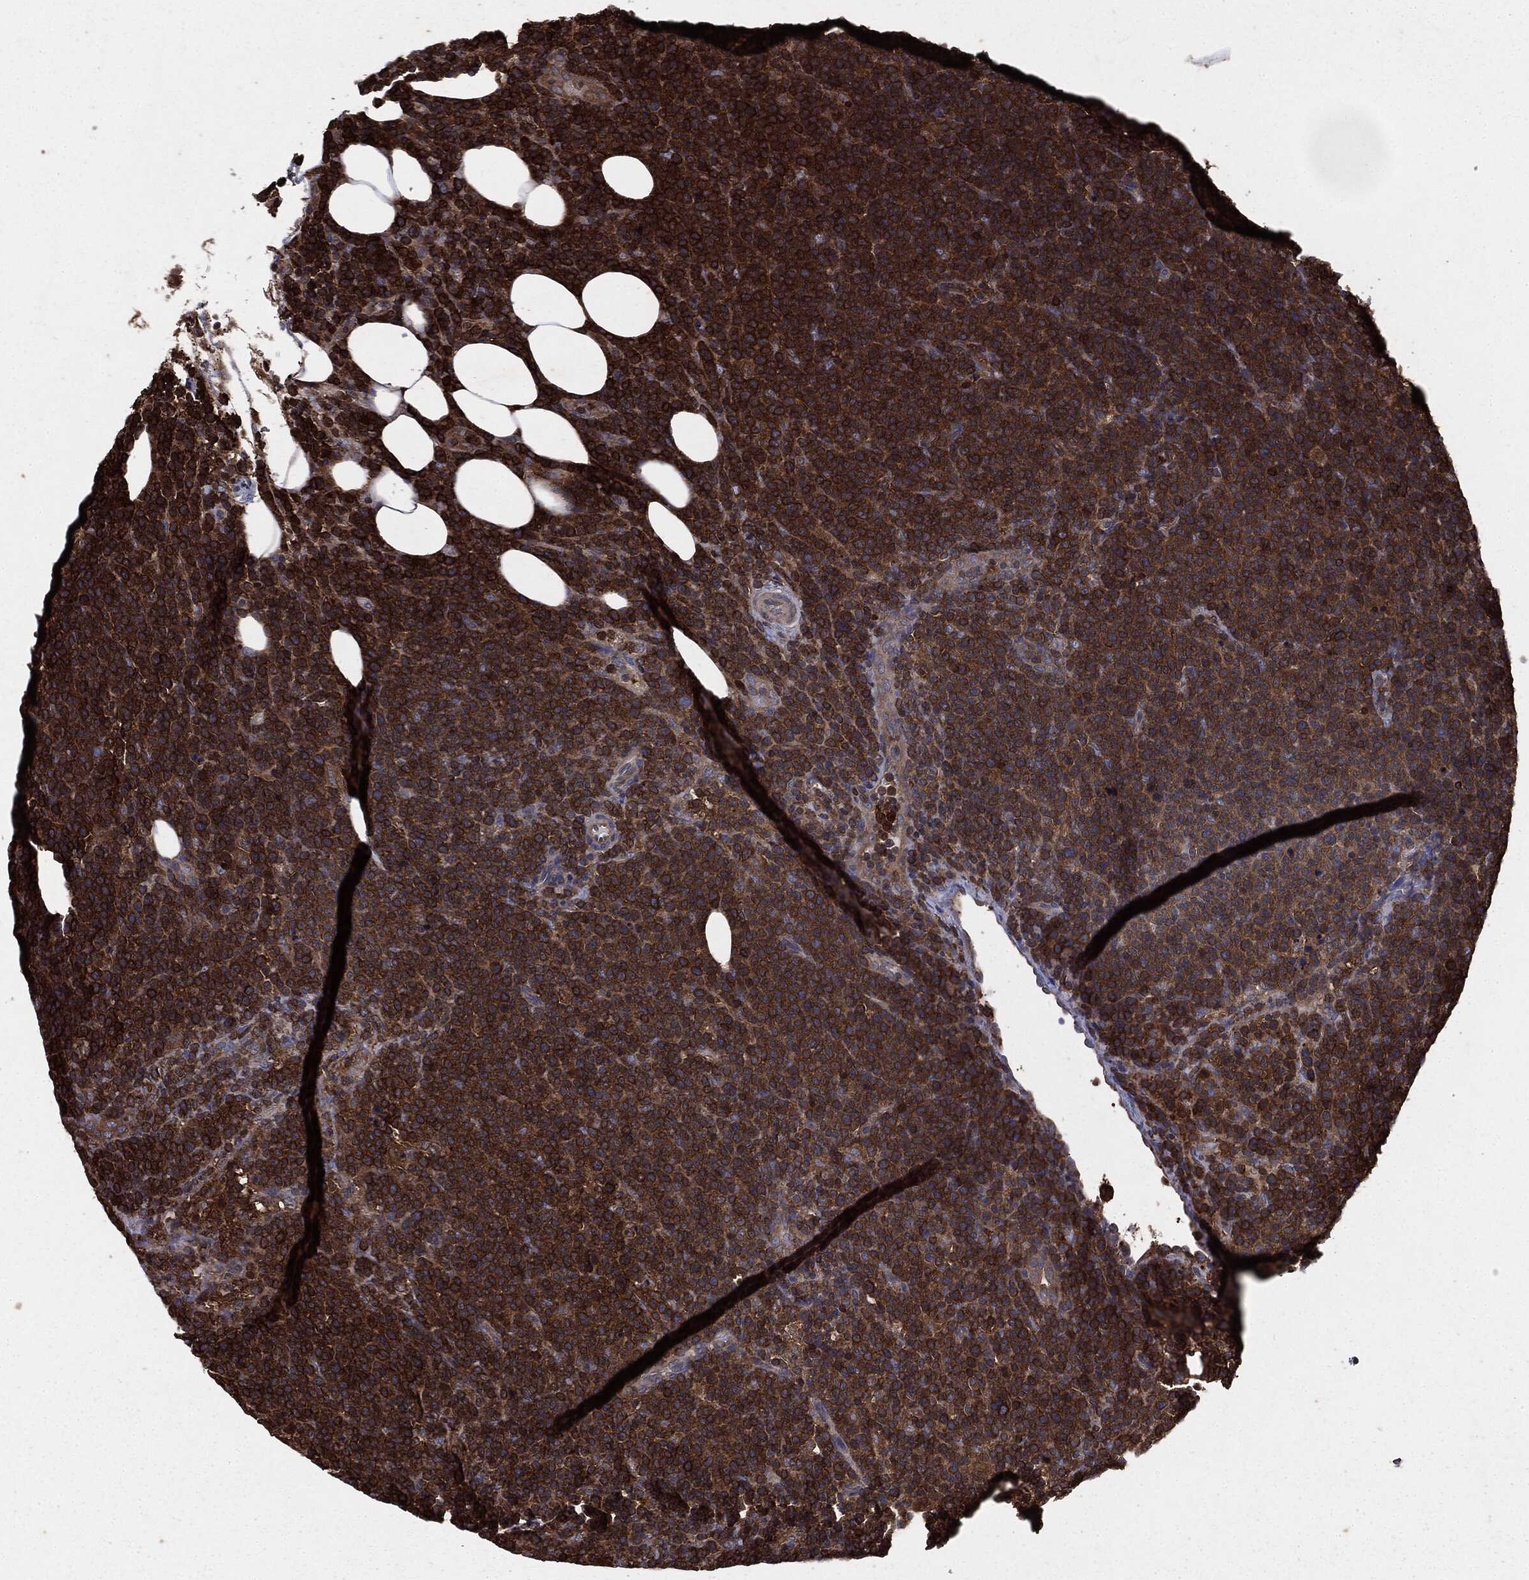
{"staining": {"intensity": "strong", "quantity": ">75%", "location": "cytoplasmic/membranous"}, "tissue": "lymphoma", "cell_type": "Tumor cells", "image_type": "cancer", "snomed": [{"axis": "morphology", "description": "Malignant lymphoma, non-Hodgkin's type, High grade"}, {"axis": "topography", "description": "Lymph node"}], "caption": "Protein expression analysis of human lymphoma reveals strong cytoplasmic/membranous positivity in about >75% of tumor cells.", "gene": "GNB5", "patient": {"sex": "male", "age": 61}}